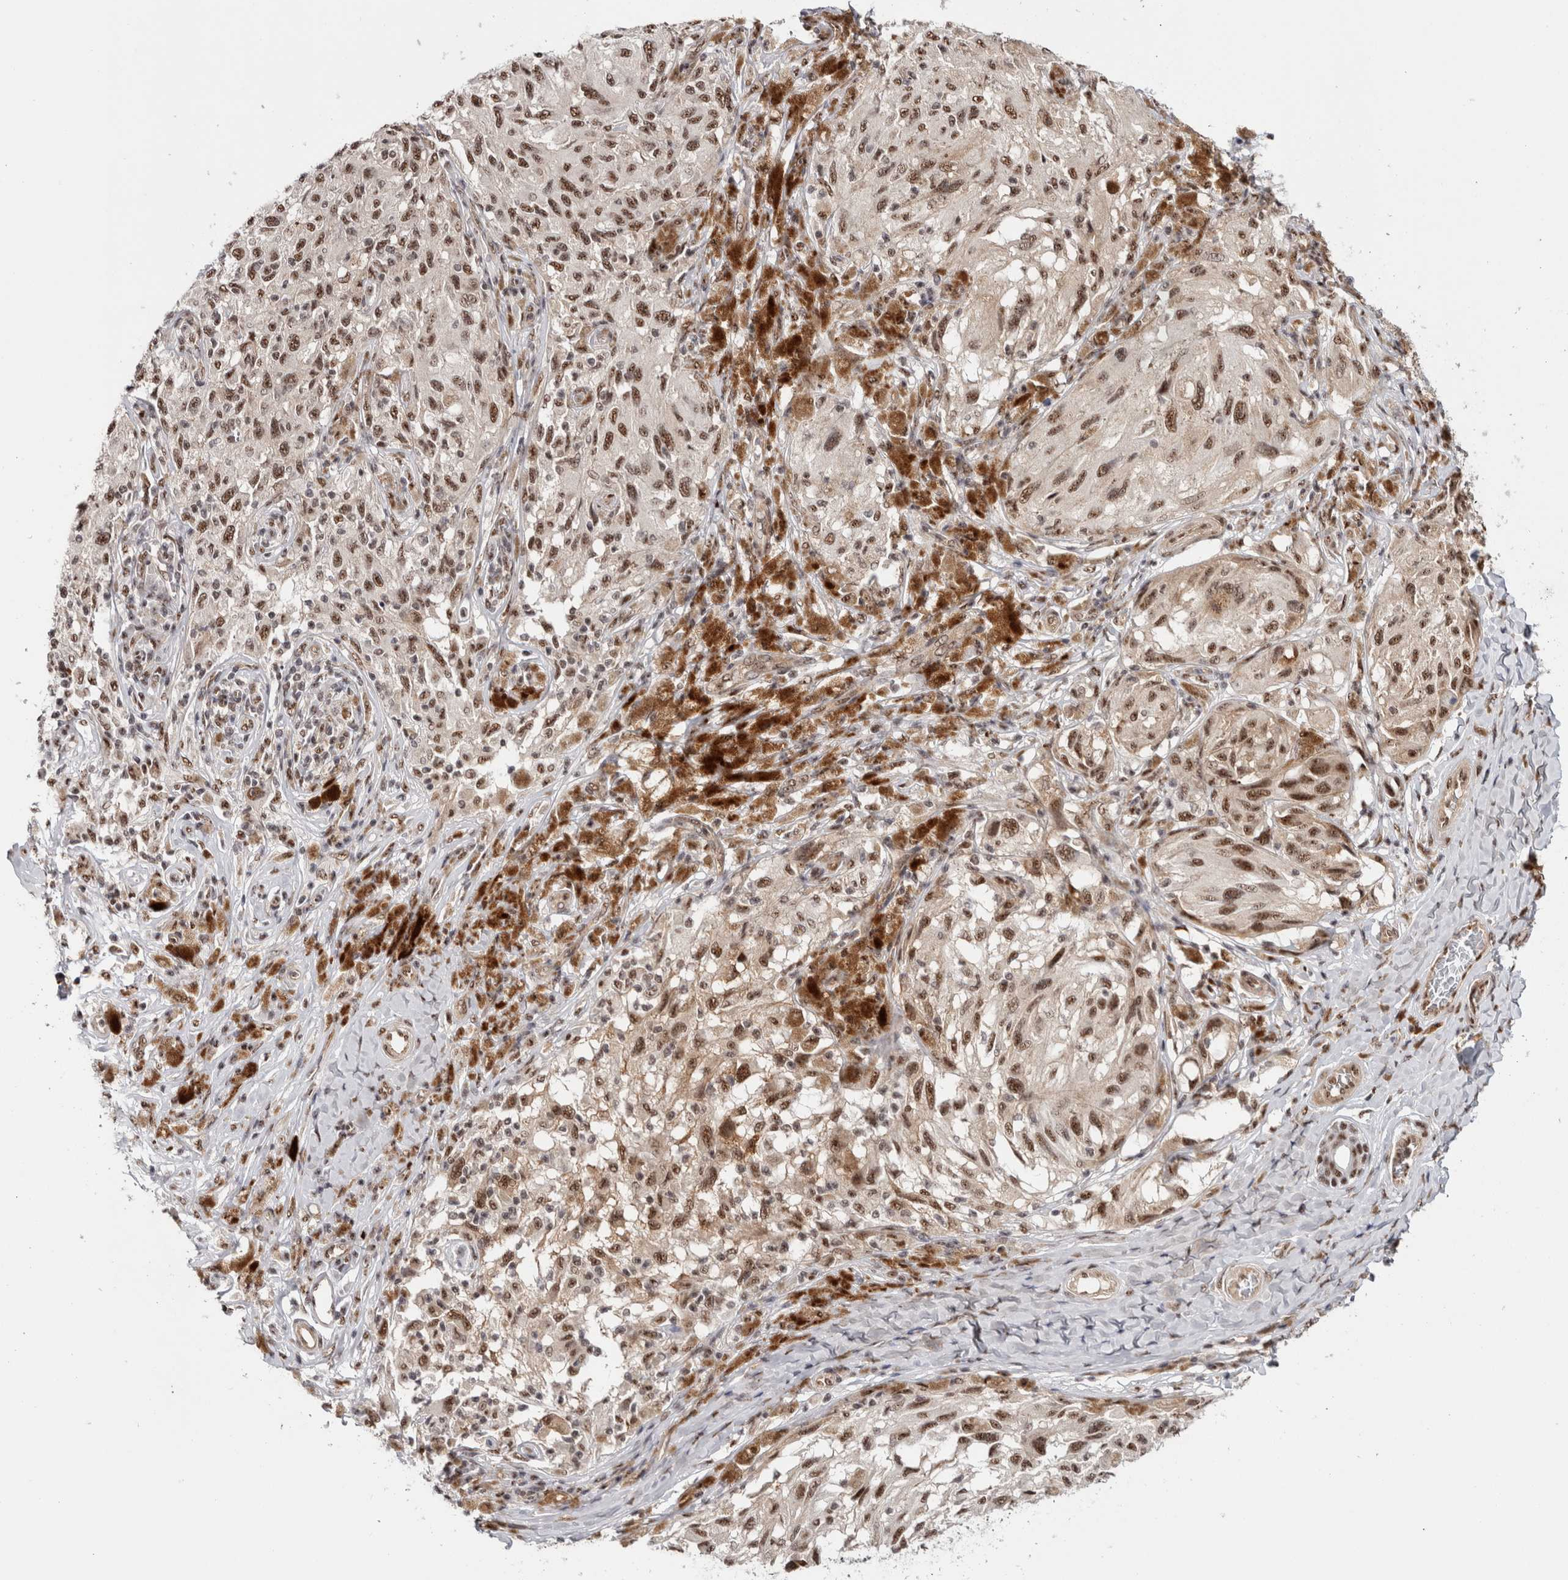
{"staining": {"intensity": "moderate", "quantity": ">75%", "location": "nuclear"}, "tissue": "melanoma", "cell_type": "Tumor cells", "image_type": "cancer", "snomed": [{"axis": "morphology", "description": "Malignant melanoma, NOS"}, {"axis": "topography", "description": "Skin"}], "caption": "Melanoma was stained to show a protein in brown. There is medium levels of moderate nuclear positivity in approximately >75% of tumor cells.", "gene": "MKNK1", "patient": {"sex": "female", "age": 73}}